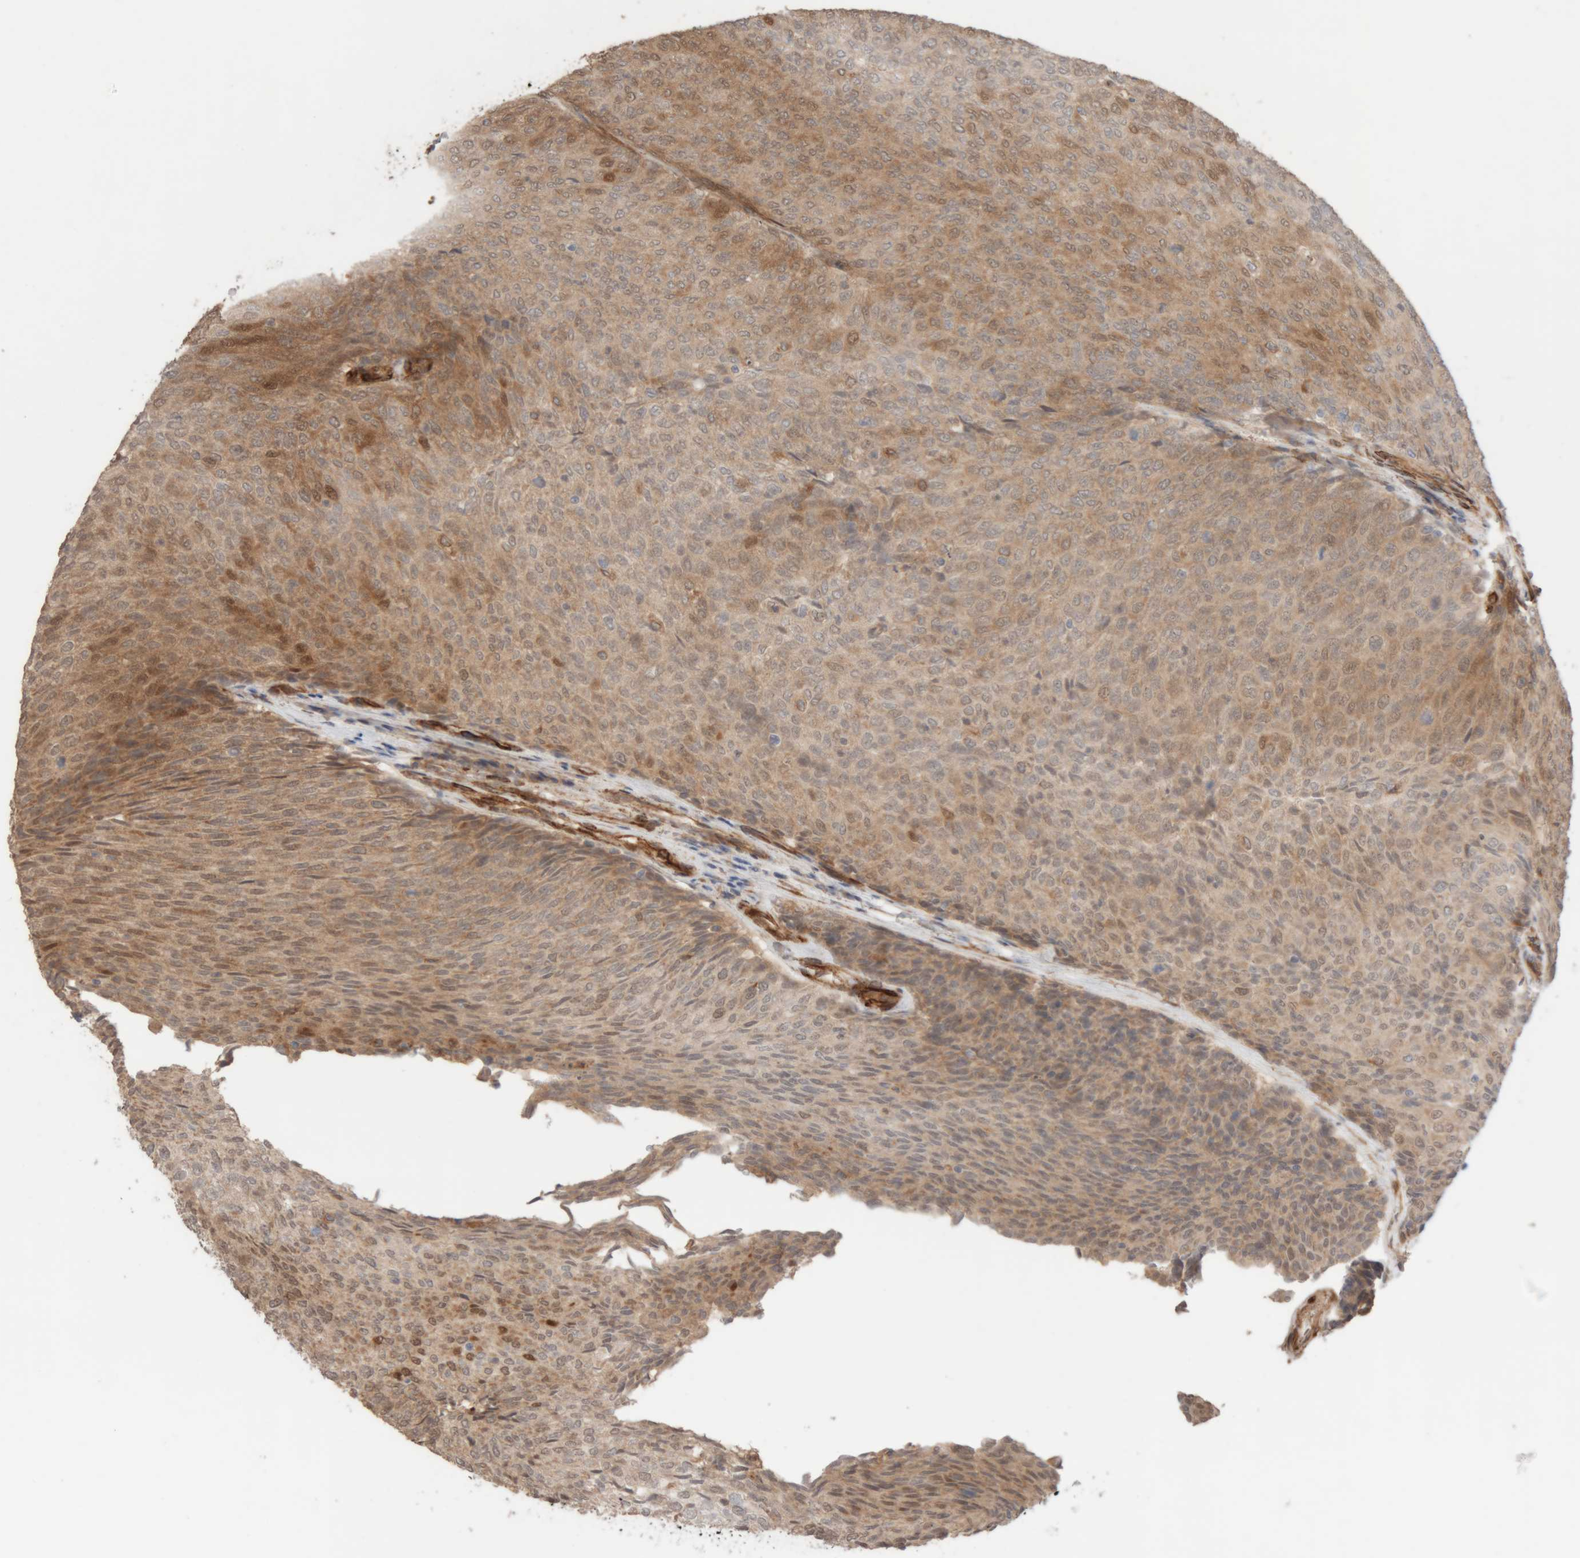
{"staining": {"intensity": "moderate", "quantity": "25%-75%", "location": "cytoplasmic/membranous,nuclear"}, "tissue": "urothelial cancer", "cell_type": "Tumor cells", "image_type": "cancer", "snomed": [{"axis": "morphology", "description": "Urothelial carcinoma, Low grade"}, {"axis": "topography", "description": "Urinary bladder"}], "caption": "Low-grade urothelial carcinoma was stained to show a protein in brown. There is medium levels of moderate cytoplasmic/membranous and nuclear positivity in about 25%-75% of tumor cells.", "gene": "RAB32", "patient": {"sex": "female", "age": 79}}